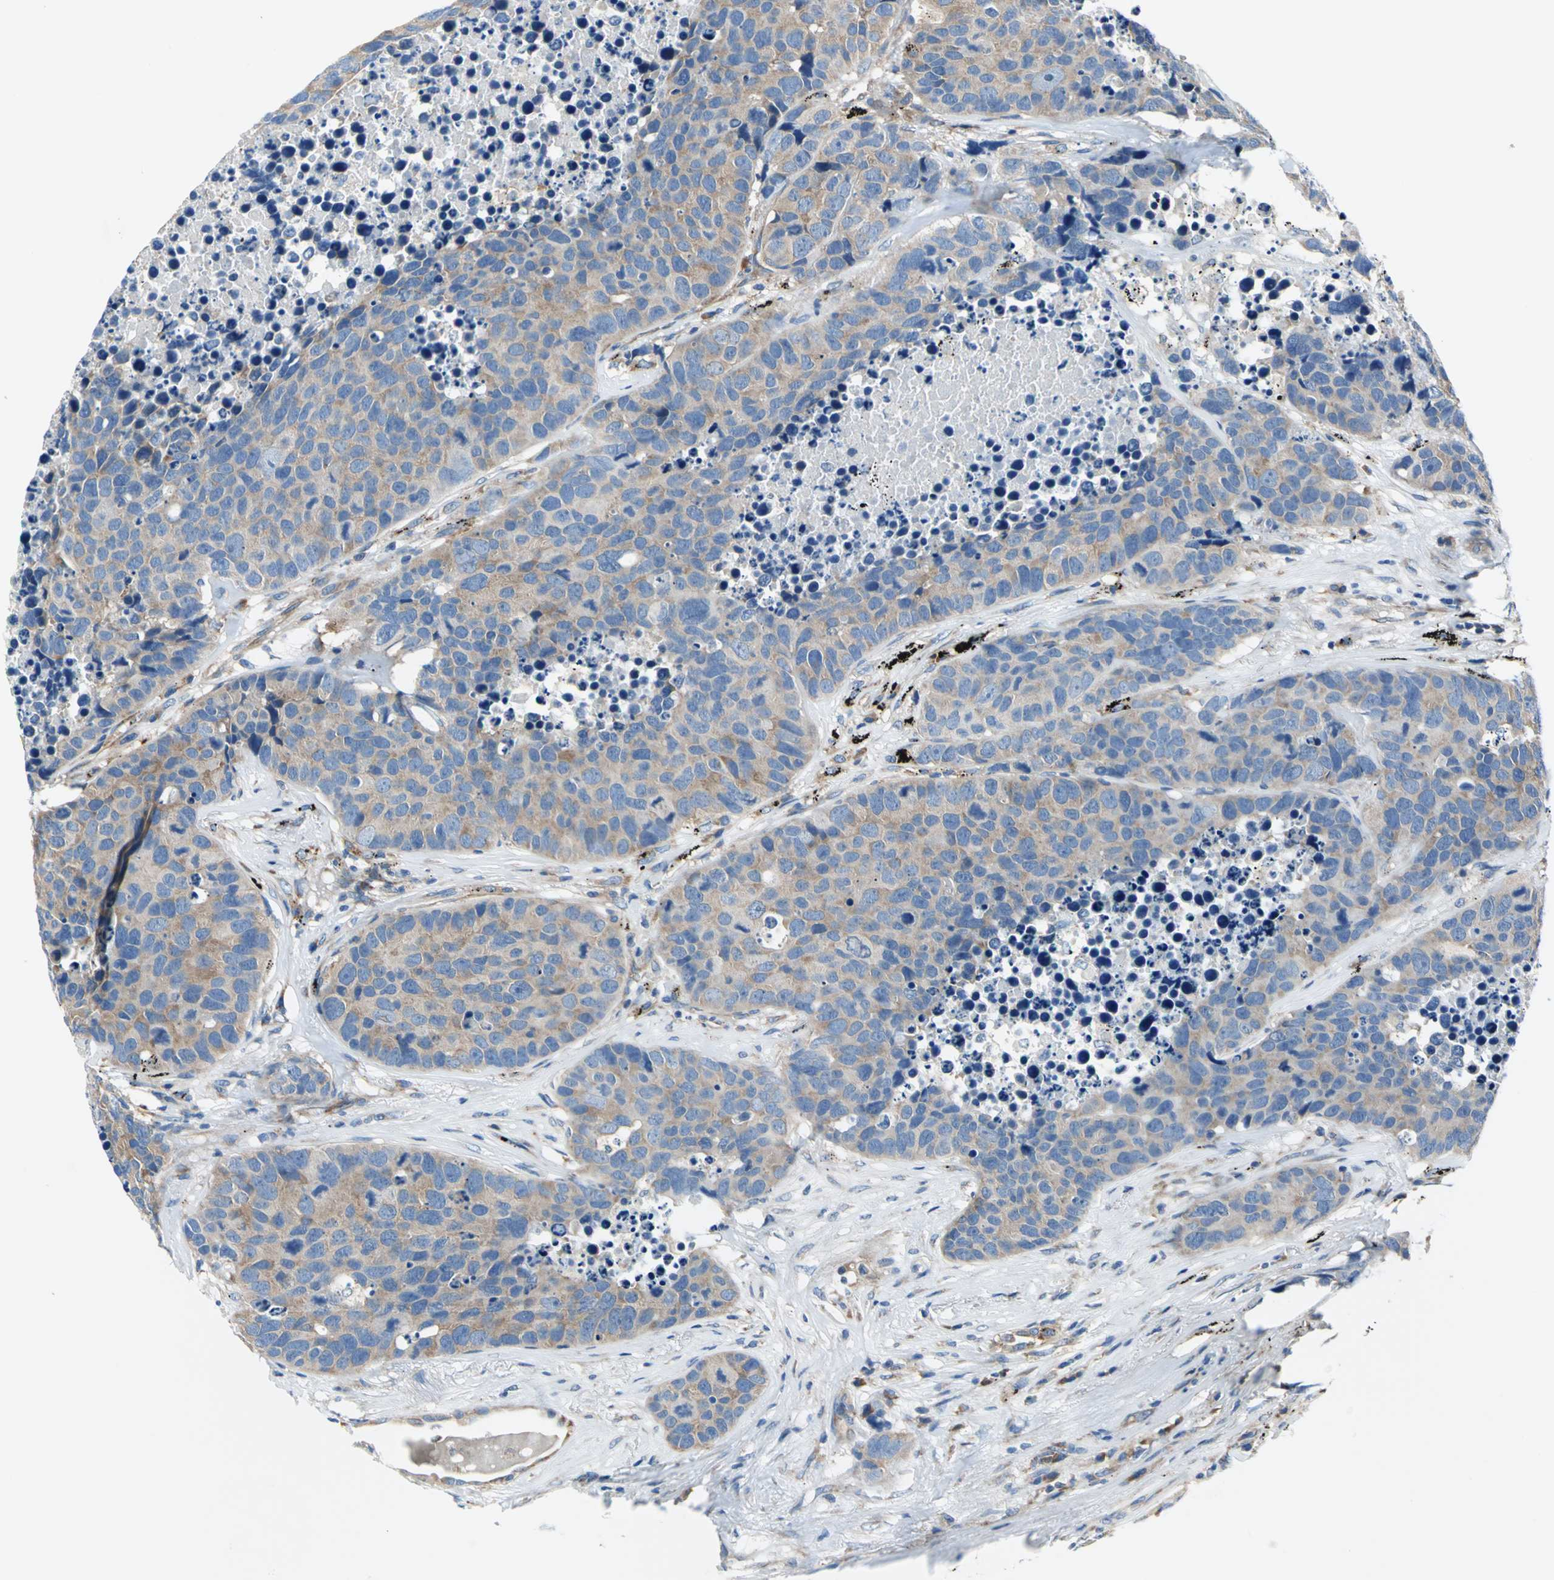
{"staining": {"intensity": "moderate", "quantity": ">75%", "location": "cytoplasmic/membranous"}, "tissue": "carcinoid", "cell_type": "Tumor cells", "image_type": "cancer", "snomed": [{"axis": "morphology", "description": "Carcinoid, malignant, NOS"}, {"axis": "topography", "description": "Lung"}], "caption": "IHC micrograph of human carcinoid stained for a protein (brown), which displays medium levels of moderate cytoplasmic/membranous staining in about >75% of tumor cells.", "gene": "TRIM25", "patient": {"sex": "male", "age": 60}}